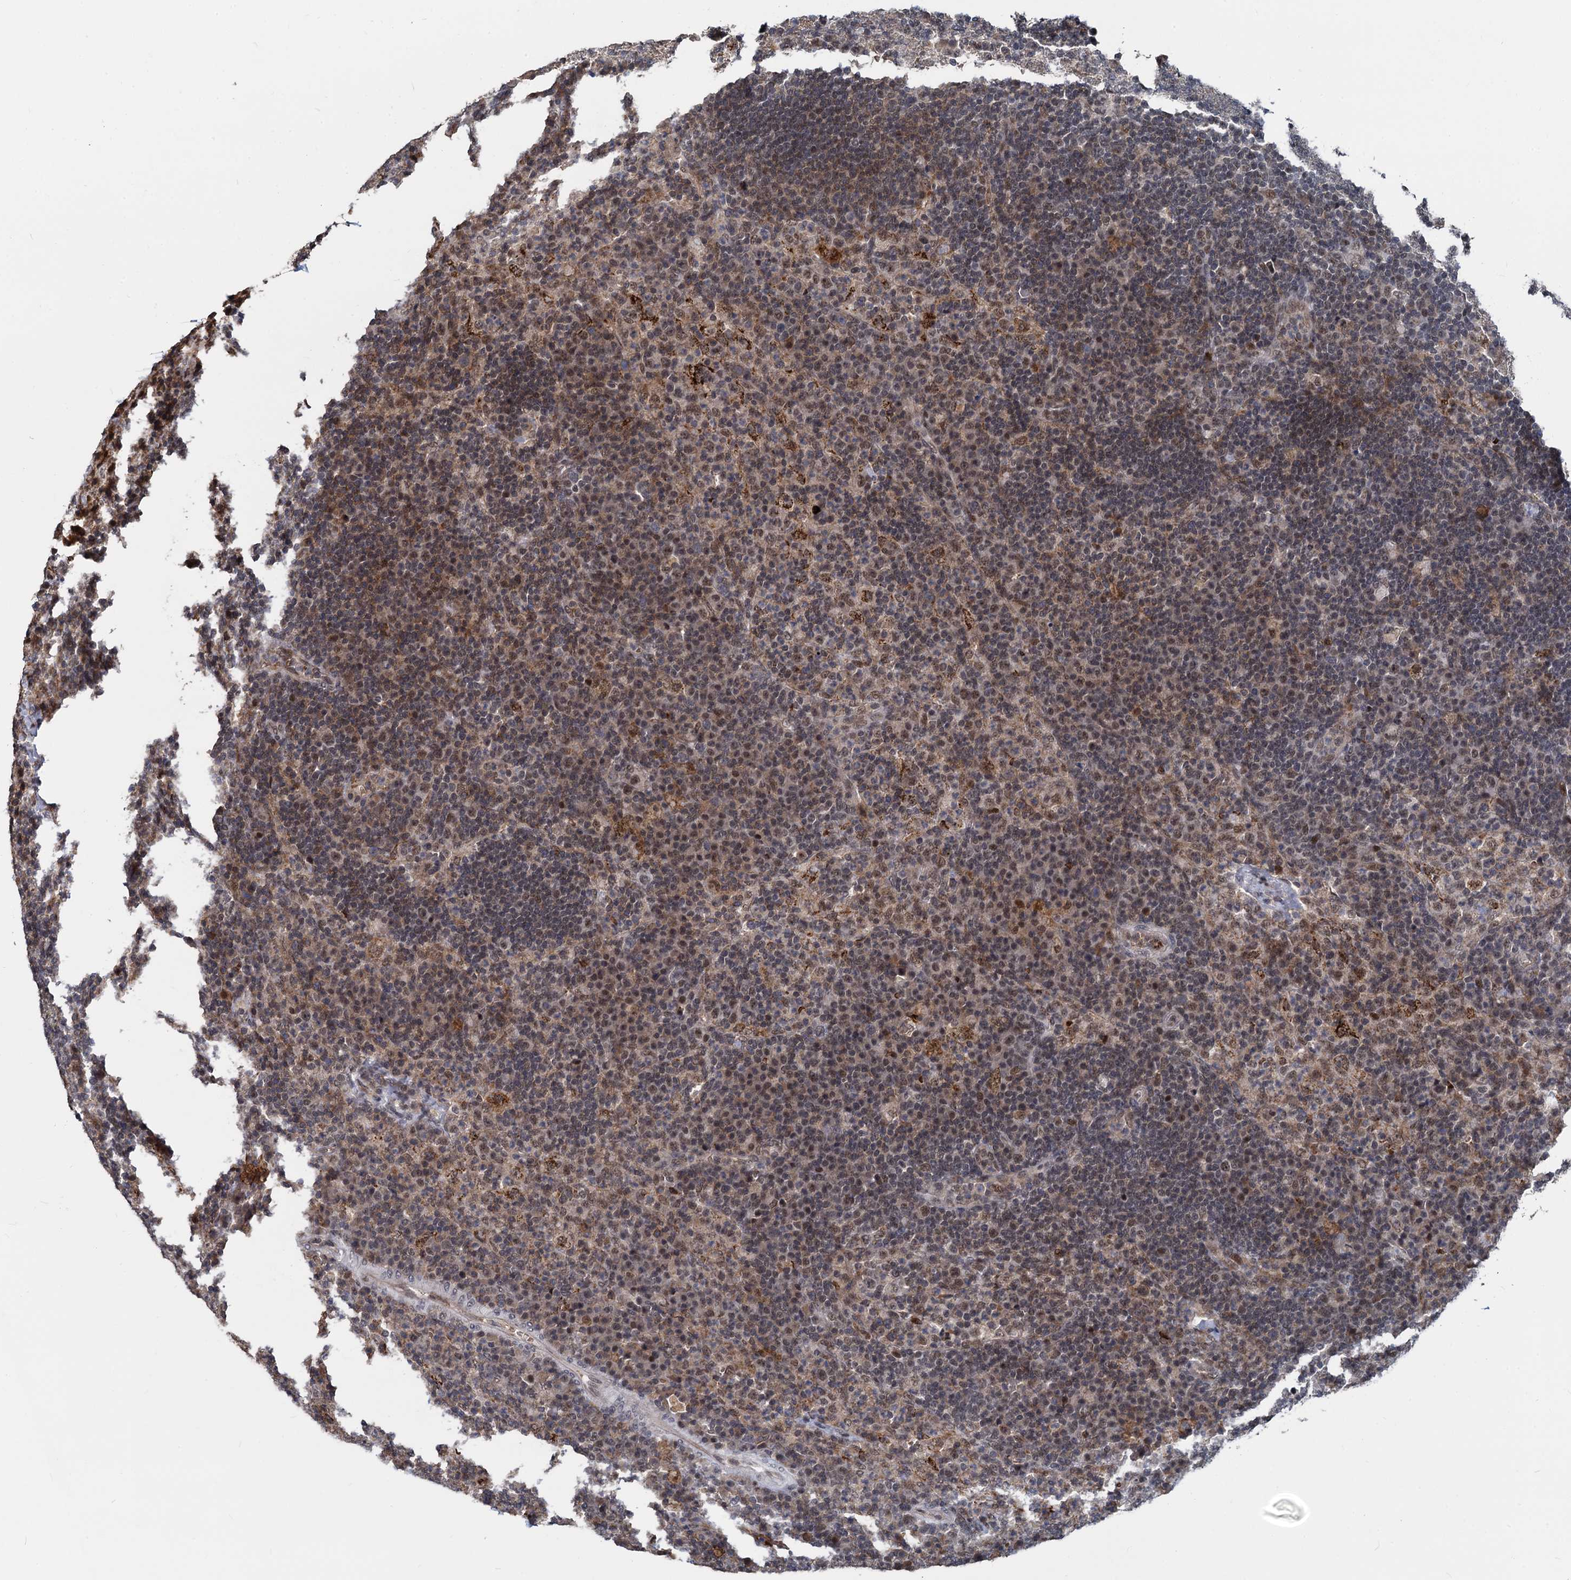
{"staining": {"intensity": "moderate", "quantity": ">75%", "location": "nuclear"}, "tissue": "lymph node", "cell_type": "Germinal center cells", "image_type": "normal", "snomed": [{"axis": "morphology", "description": "Normal tissue, NOS"}, {"axis": "topography", "description": "Lymph node"}], "caption": "This is an image of immunohistochemistry staining of unremarkable lymph node, which shows moderate expression in the nuclear of germinal center cells.", "gene": "FANCI", "patient": {"sex": "female", "age": 70}}